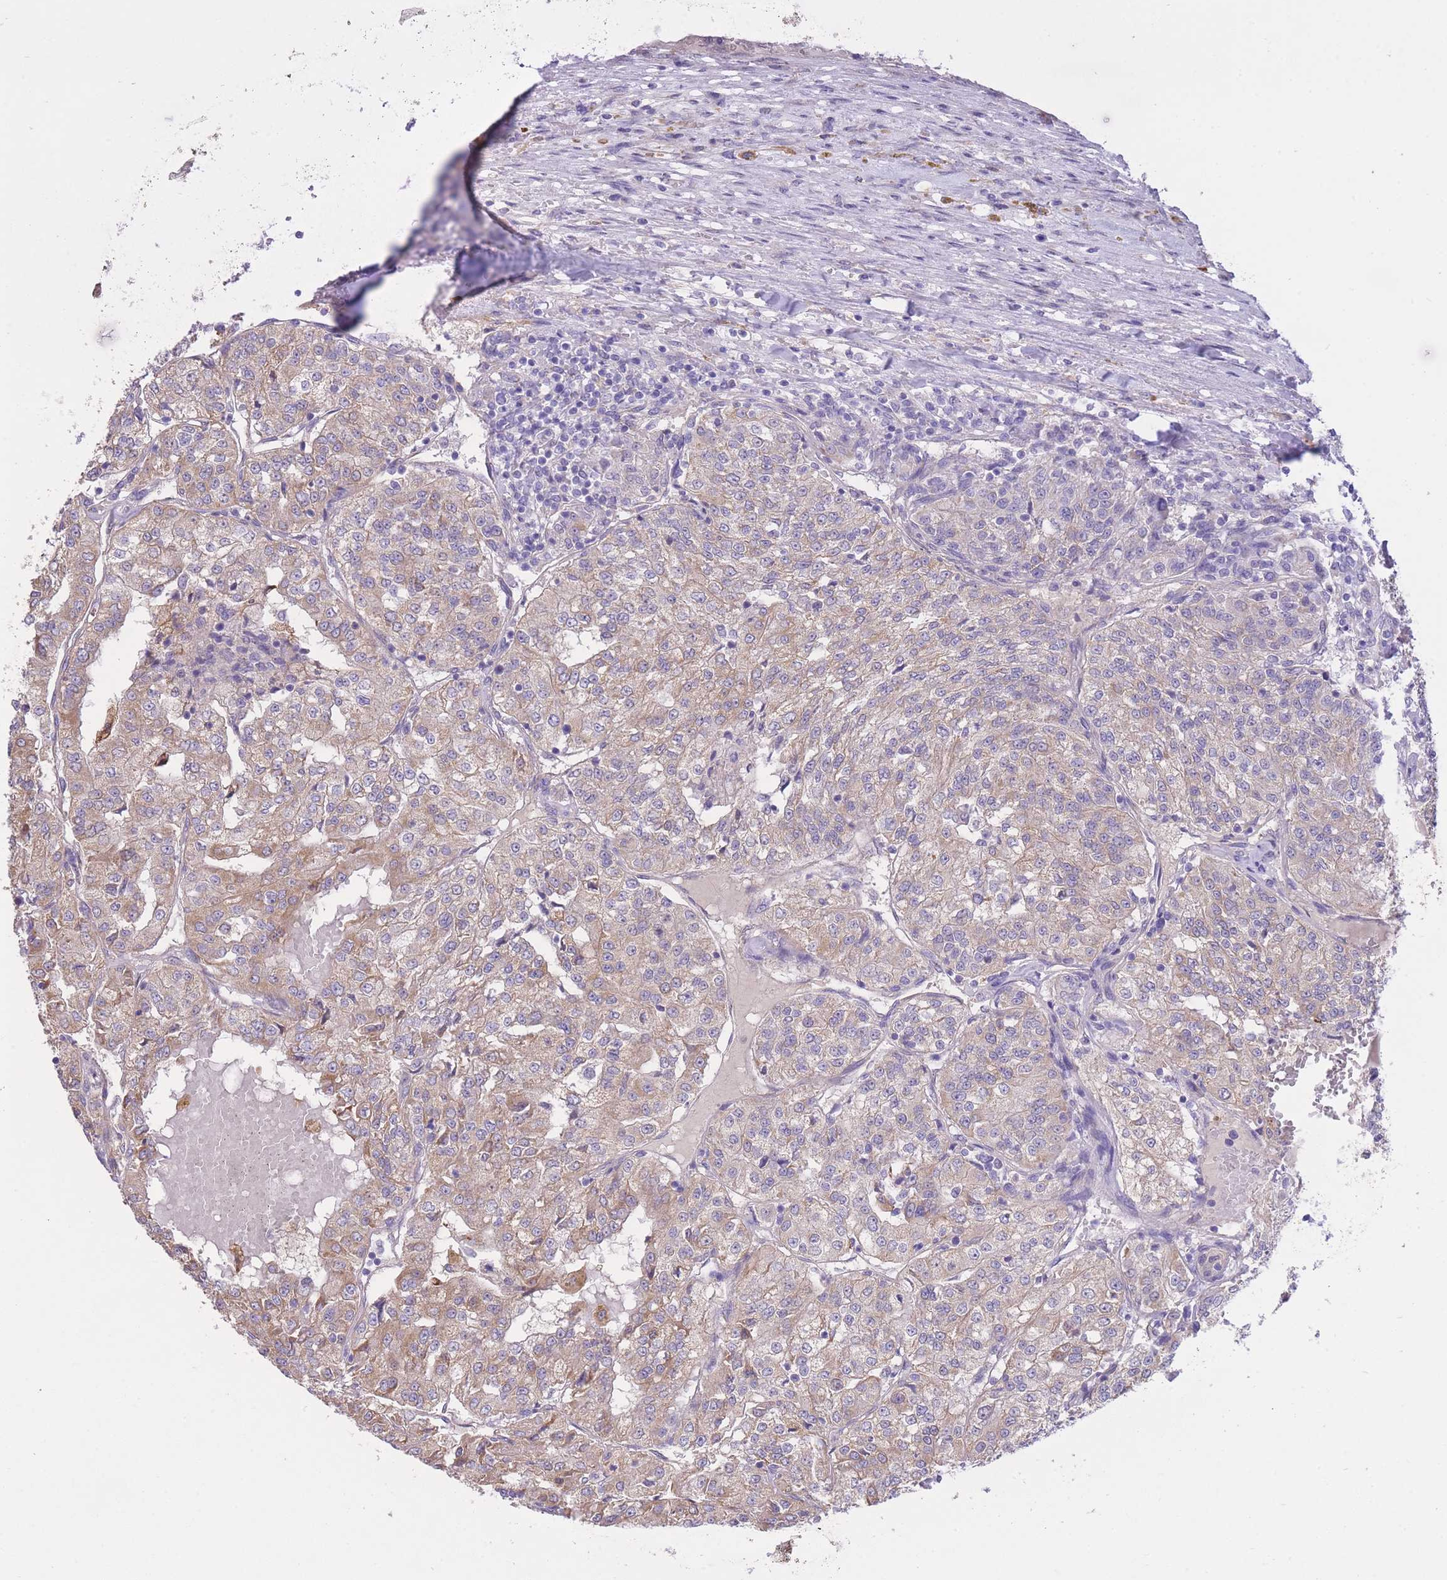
{"staining": {"intensity": "weak", "quantity": "25%-75%", "location": "cytoplasmic/membranous"}, "tissue": "renal cancer", "cell_type": "Tumor cells", "image_type": "cancer", "snomed": [{"axis": "morphology", "description": "Adenocarcinoma, NOS"}, {"axis": "topography", "description": "Kidney"}], "caption": "High-power microscopy captured an immunohistochemistry (IHC) image of renal cancer, revealing weak cytoplasmic/membranous expression in approximately 25%-75% of tumor cells.", "gene": "PGM1", "patient": {"sex": "female", "age": 63}}